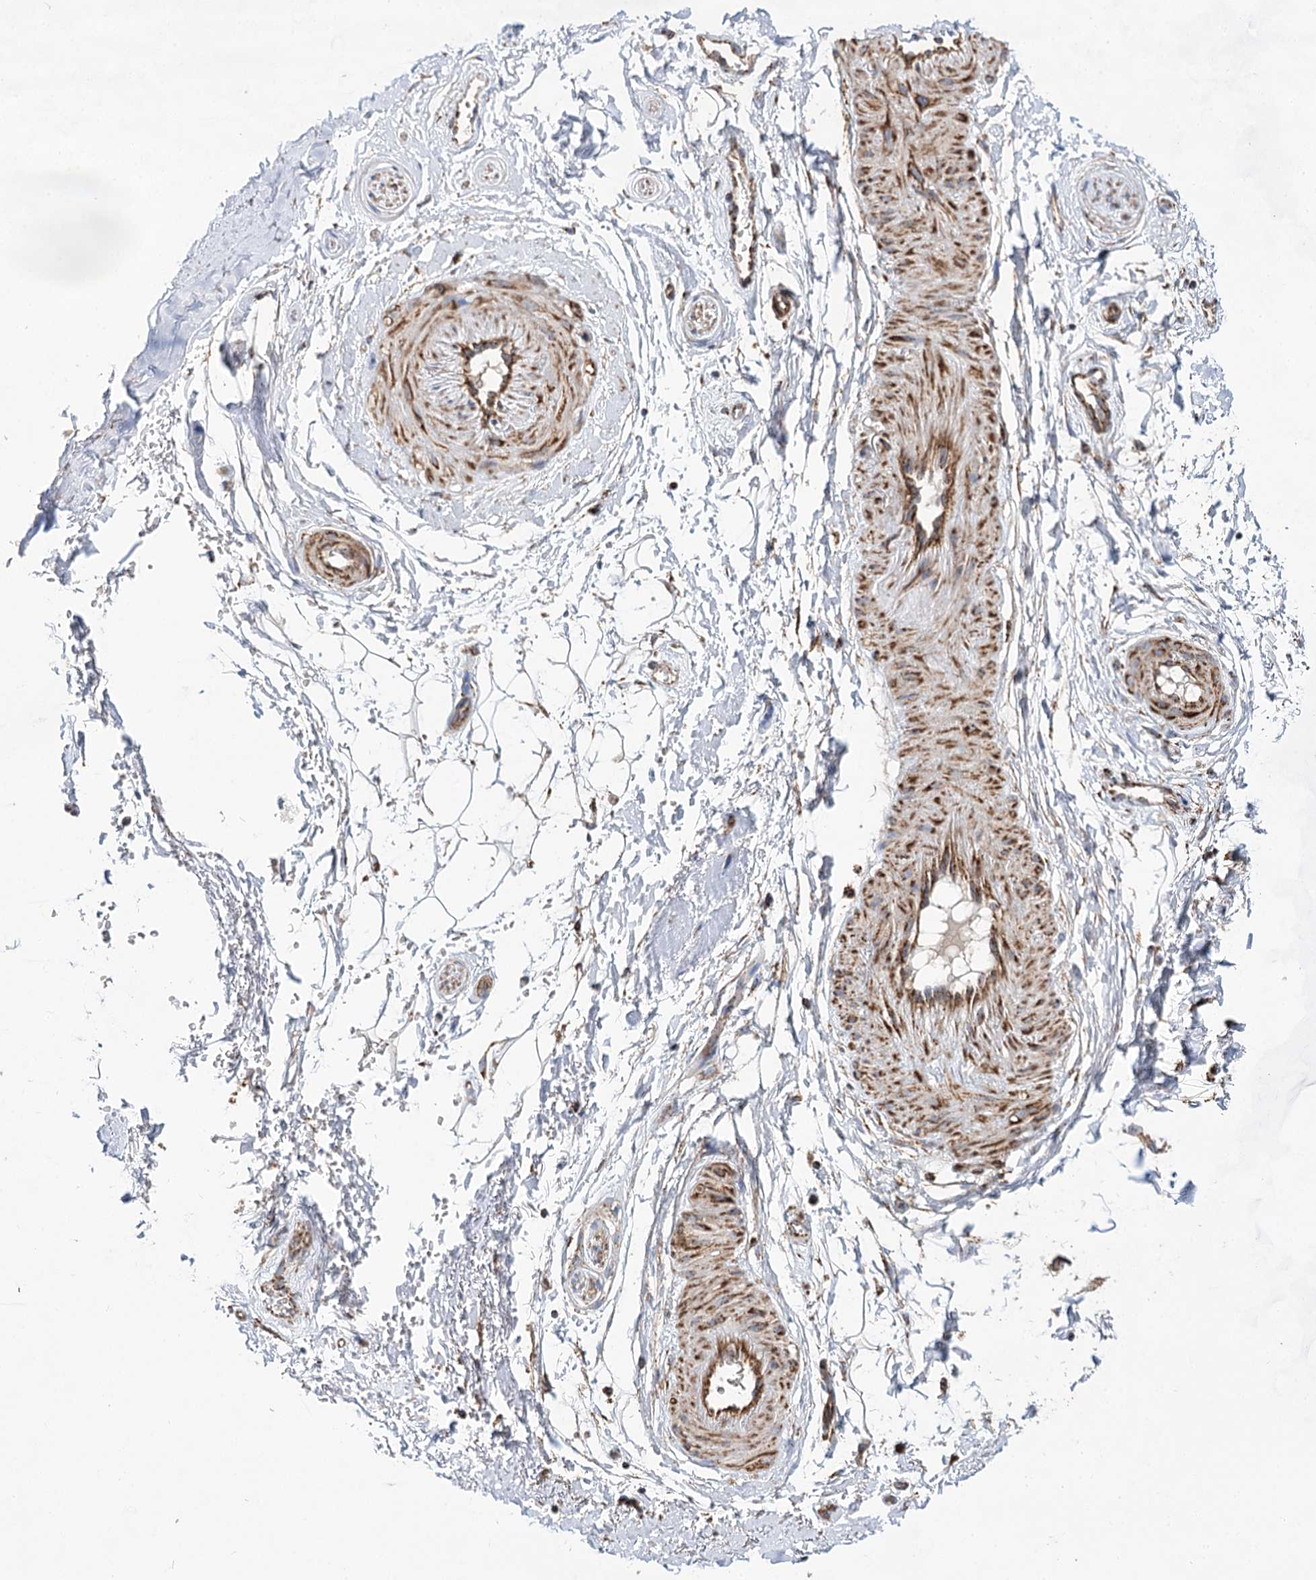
{"staining": {"intensity": "moderate", "quantity": "25%-75%", "location": "cytoplasmic/membranous"}, "tissue": "adipose tissue", "cell_type": "Adipocytes", "image_type": "normal", "snomed": [{"axis": "morphology", "description": "Normal tissue, NOS"}, {"axis": "morphology", "description": "Basal cell carcinoma"}, {"axis": "topography", "description": "Skin"}], "caption": "This photomicrograph displays immunohistochemistry (IHC) staining of normal human adipose tissue, with medium moderate cytoplasmic/membranous expression in approximately 25%-75% of adipocytes.", "gene": "NADK2", "patient": {"sex": "female", "age": 89}}